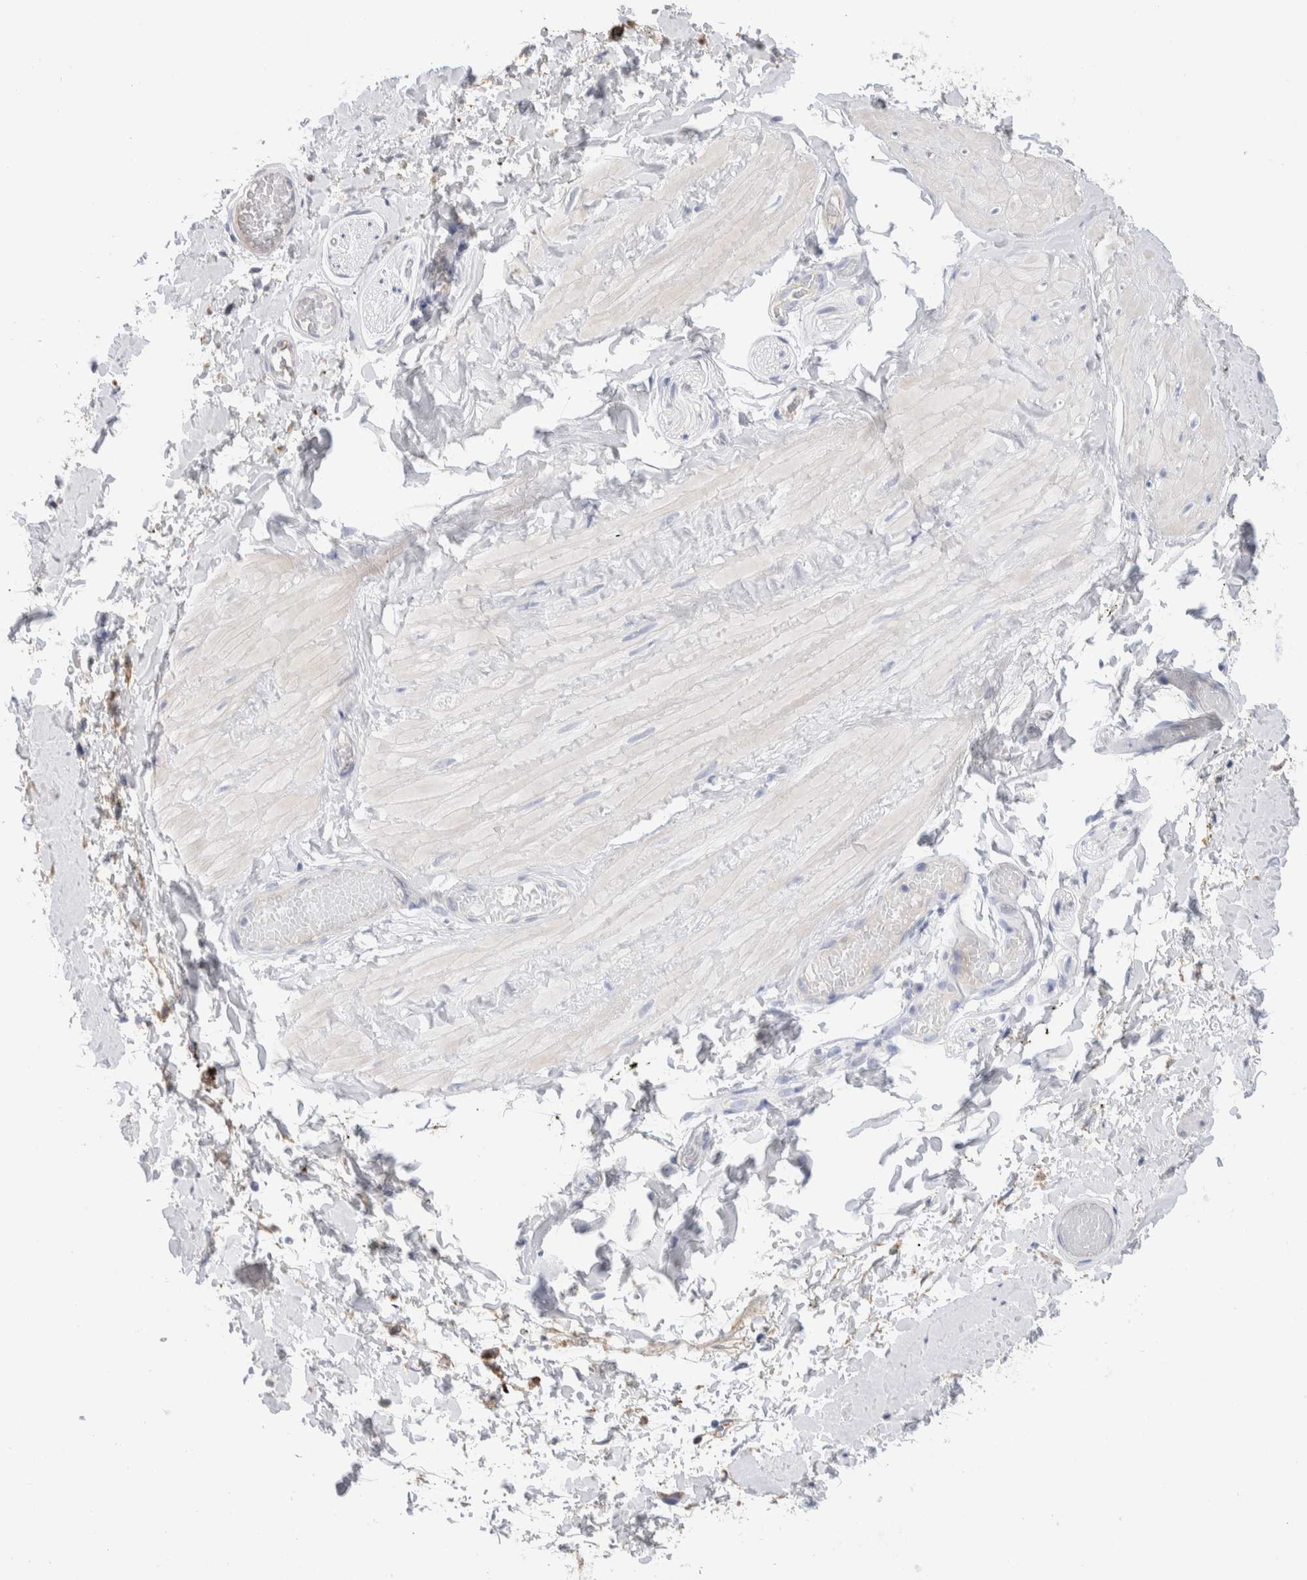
{"staining": {"intensity": "negative", "quantity": "none", "location": "none"}, "tissue": "adipose tissue", "cell_type": "Adipocytes", "image_type": "normal", "snomed": [{"axis": "morphology", "description": "Normal tissue, NOS"}, {"axis": "topography", "description": "Adipose tissue"}, {"axis": "topography", "description": "Vascular tissue"}, {"axis": "topography", "description": "Peripheral nerve tissue"}], "caption": "Normal adipose tissue was stained to show a protein in brown. There is no significant expression in adipocytes.", "gene": "METRNL", "patient": {"sex": "male", "age": 25}}